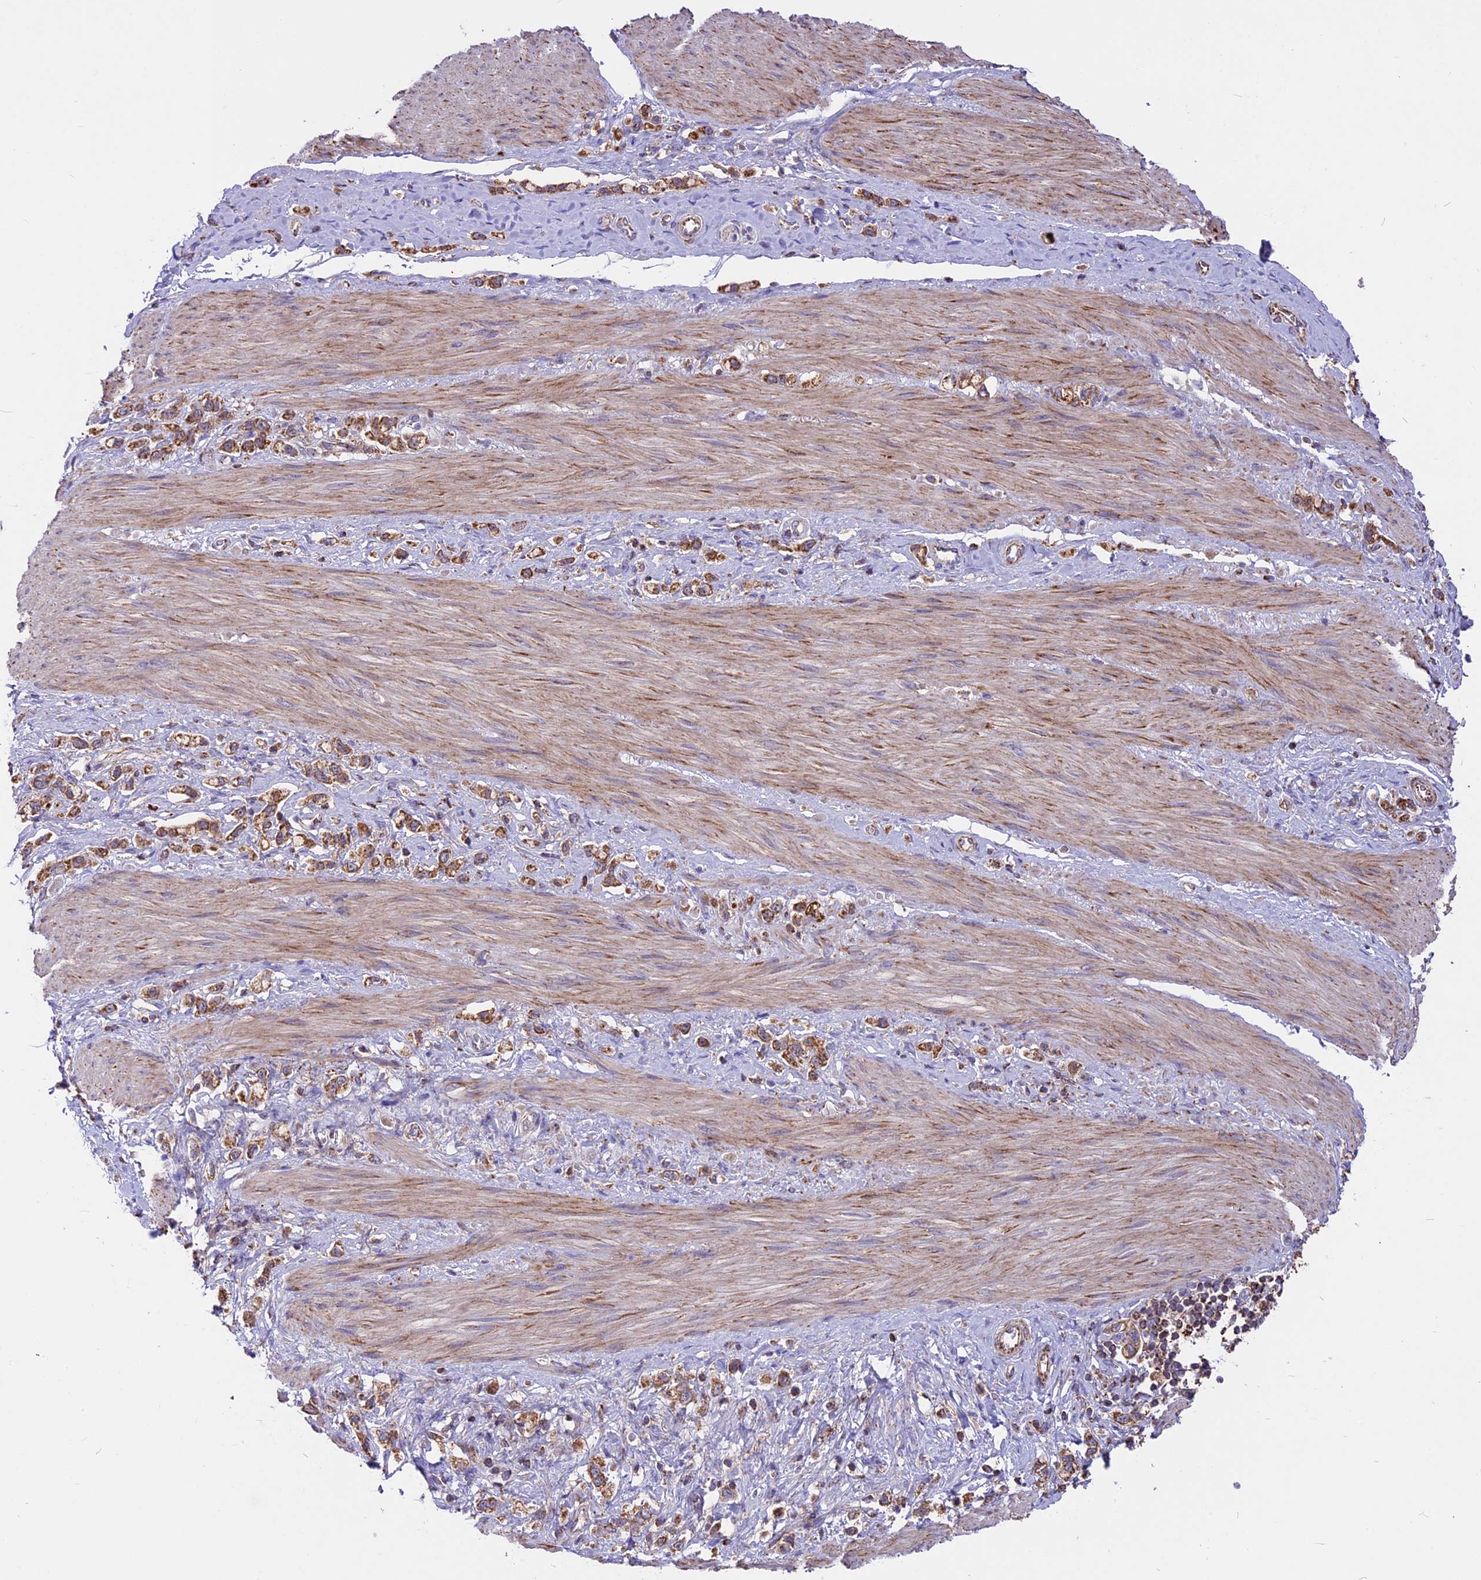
{"staining": {"intensity": "moderate", "quantity": ">75%", "location": "cytoplasmic/membranous"}, "tissue": "stomach cancer", "cell_type": "Tumor cells", "image_type": "cancer", "snomed": [{"axis": "morphology", "description": "Adenocarcinoma, NOS"}, {"axis": "topography", "description": "Stomach"}], "caption": "The immunohistochemical stain highlights moderate cytoplasmic/membranous expression in tumor cells of stomach cancer tissue. The staining is performed using DAB brown chromogen to label protein expression. The nuclei are counter-stained blue using hematoxylin.", "gene": "COX17", "patient": {"sex": "female", "age": 65}}